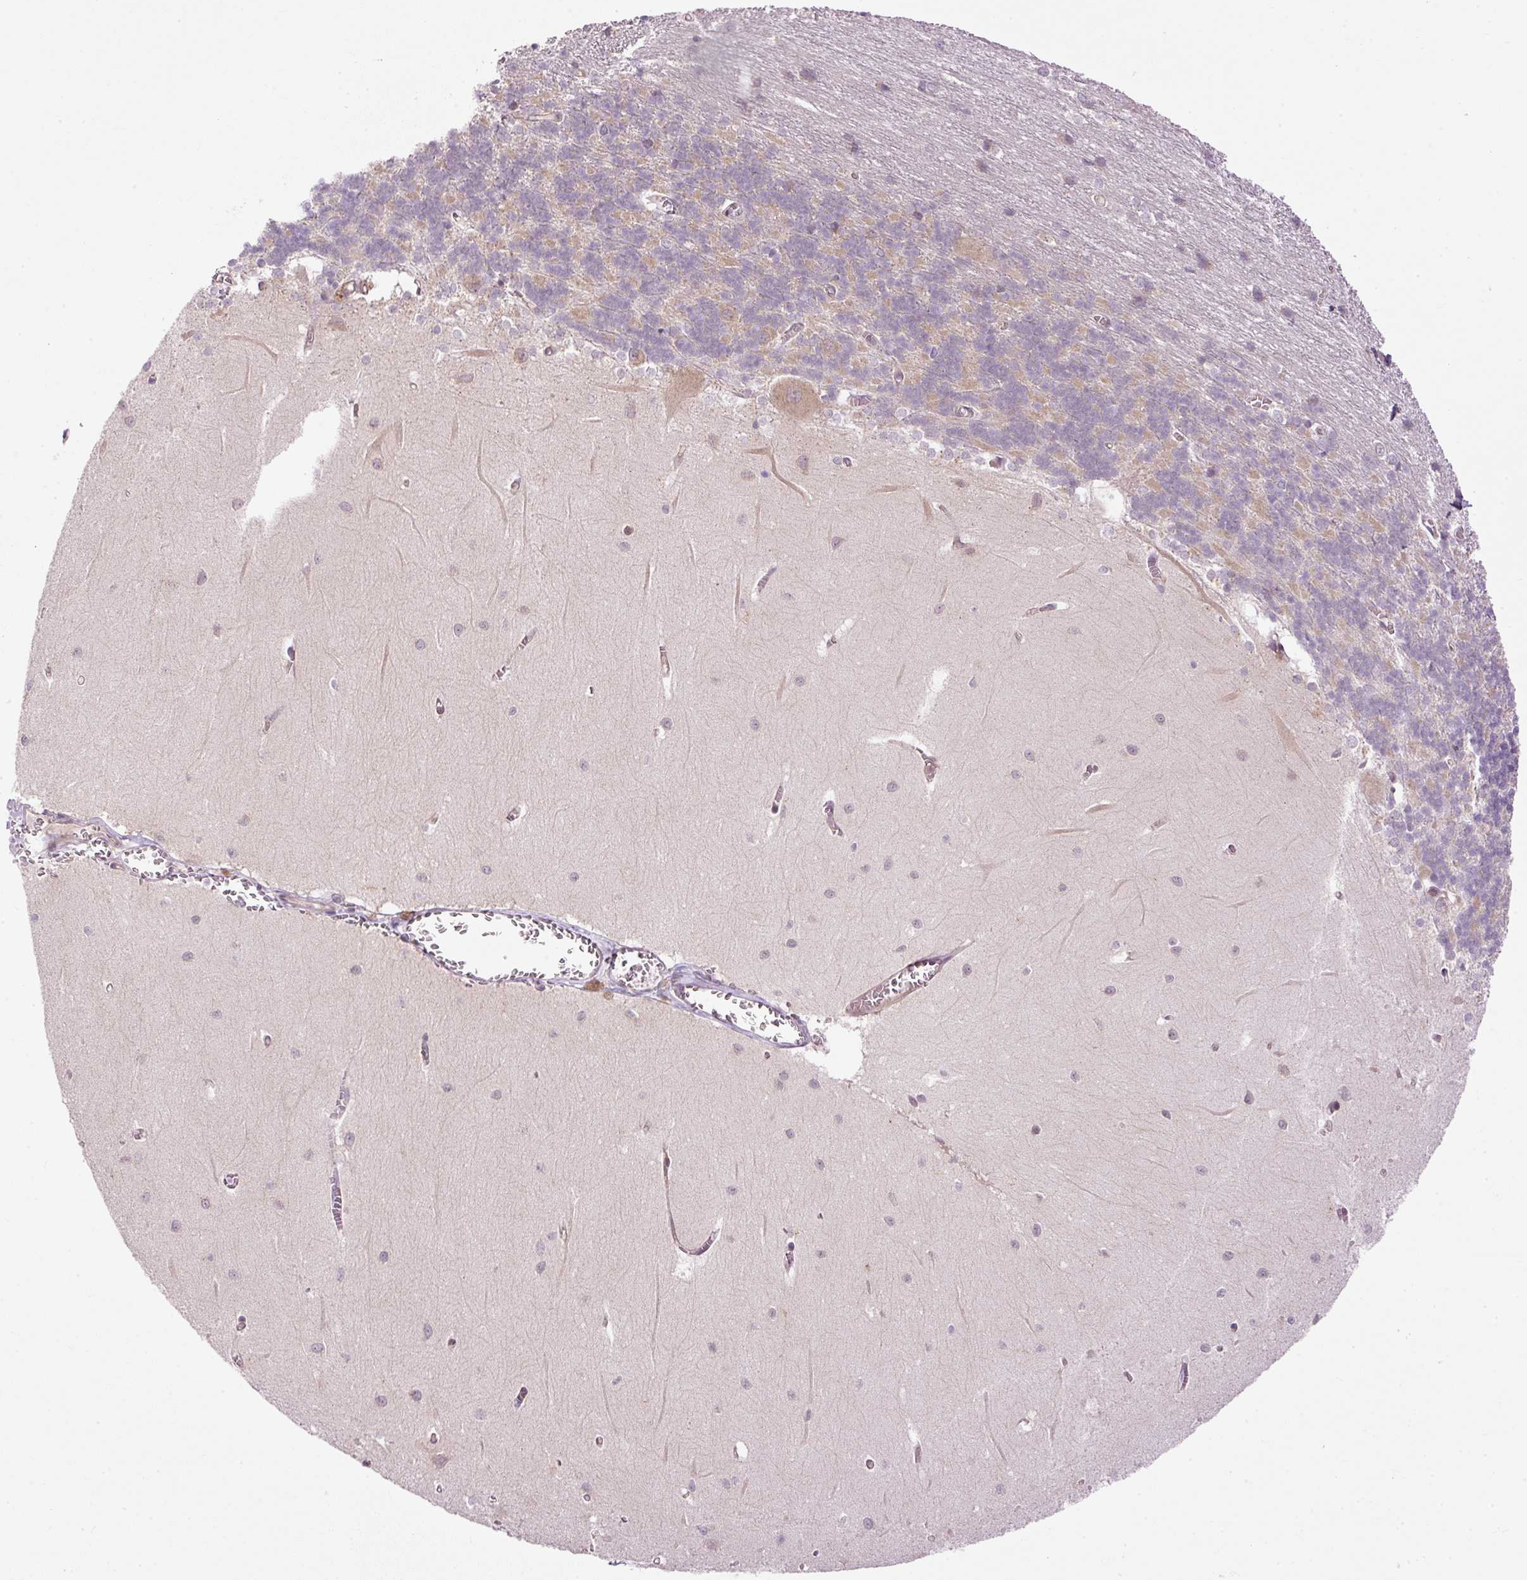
{"staining": {"intensity": "weak", "quantity": ">75%", "location": "cytoplasmic/membranous"}, "tissue": "cerebellum", "cell_type": "Cells in granular layer", "image_type": "normal", "snomed": [{"axis": "morphology", "description": "Normal tissue, NOS"}, {"axis": "topography", "description": "Cerebellum"}], "caption": "Immunohistochemical staining of unremarkable cerebellum demonstrates weak cytoplasmic/membranous protein staining in approximately >75% of cells in granular layer.", "gene": "MZT2A", "patient": {"sex": "male", "age": 37}}